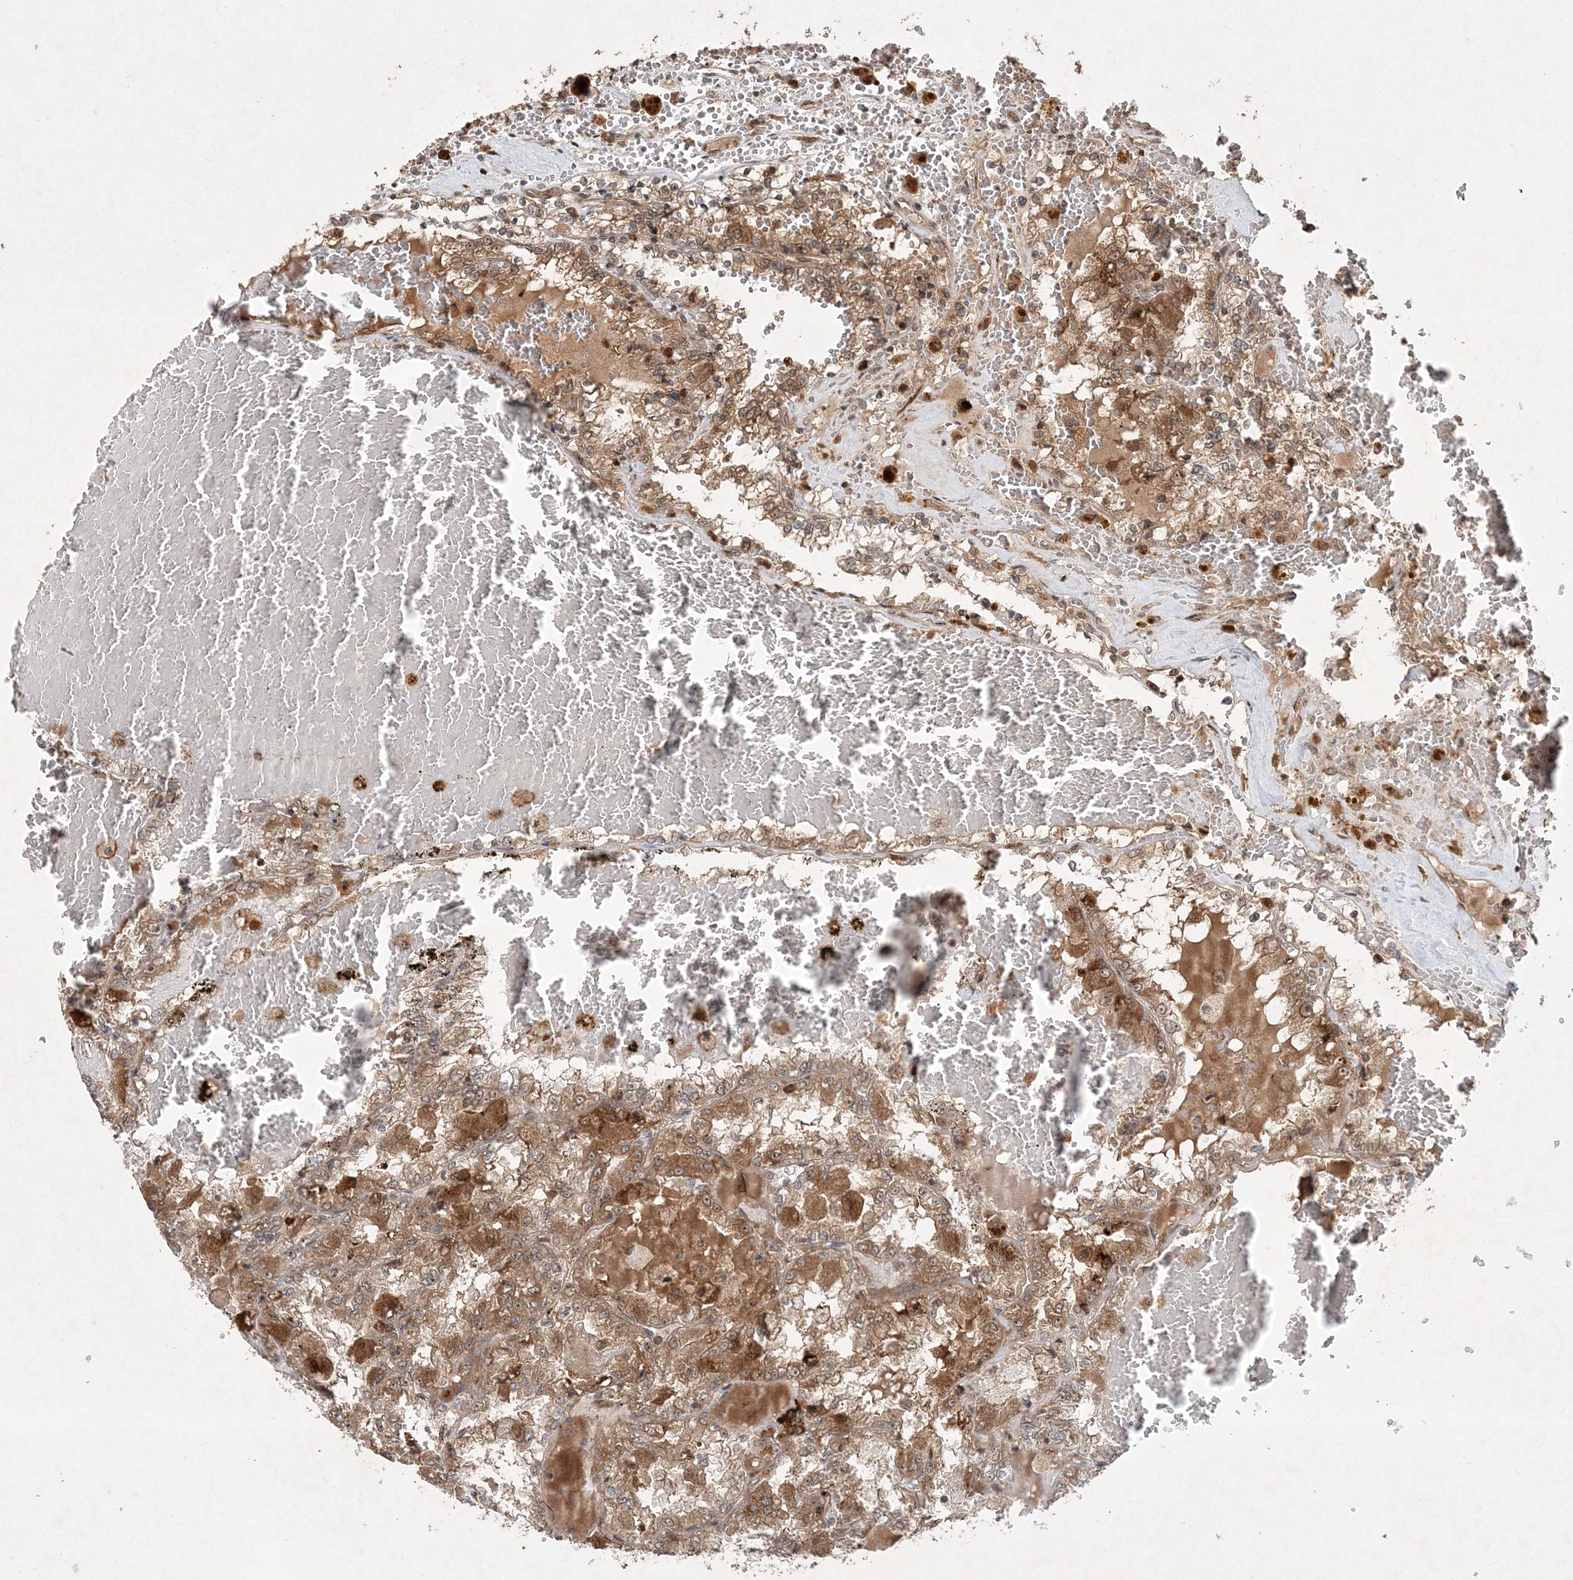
{"staining": {"intensity": "moderate", "quantity": ">75%", "location": "cytoplasmic/membranous"}, "tissue": "renal cancer", "cell_type": "Tumor cells", "image_type": "cancer", "snomed": [{"axis": "morphology", "description": "Adenocarcinoma, NOS"}, {"axis": "topography", "description": "Kidney"}], "caption": "Immunohistochemical staining of human renal cancer (adenocarcinoma) demonstrates moderate cytoplasmic/membranous protein staining in approximately >75% of tumor cells.", "gene": "UBR3", "patient": {"sex": "female", "age": 56}}